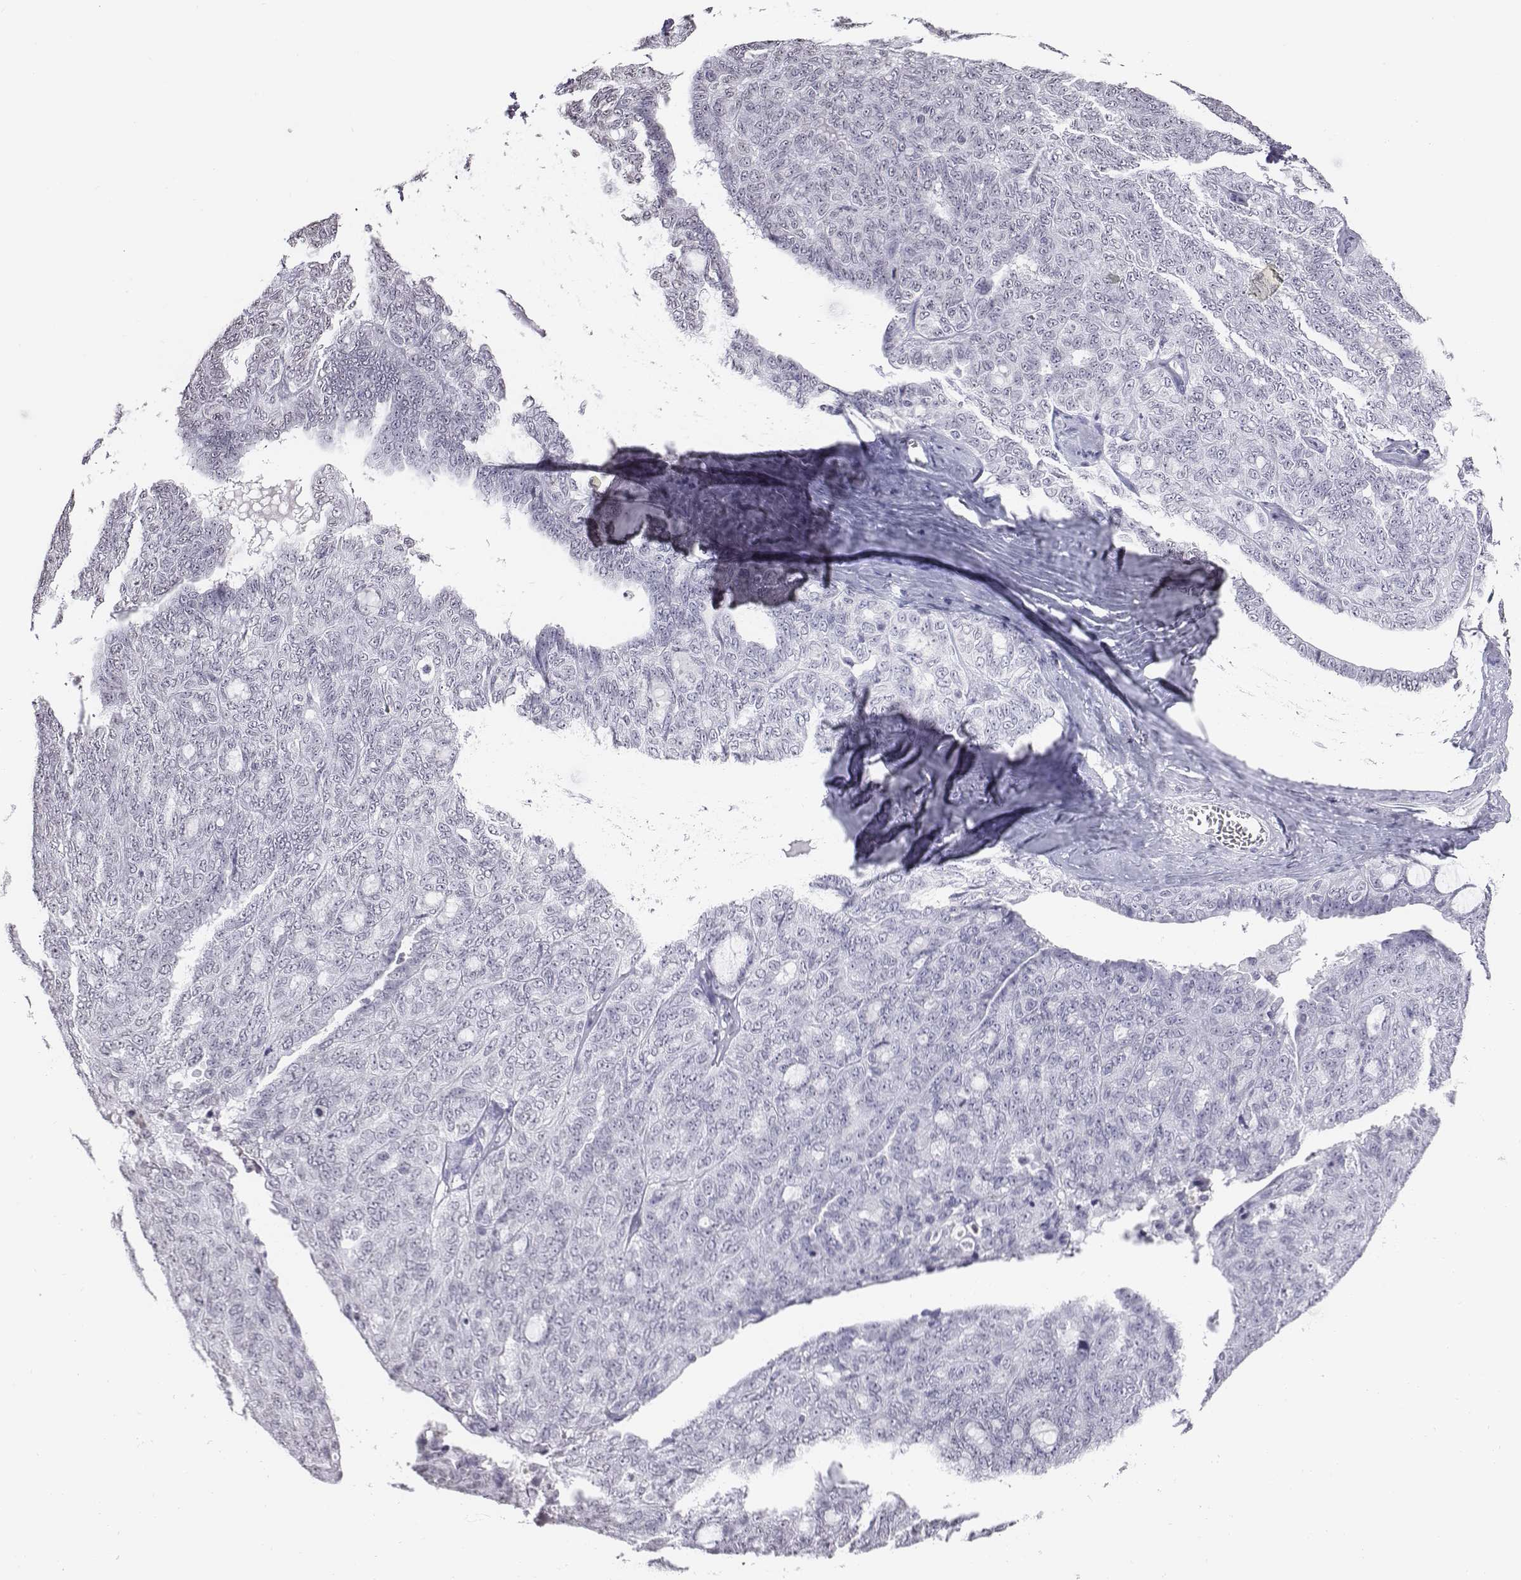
{"staining": {"intensity": "negative", "quantity": "none", "location": "none"}, "tissue": "ovarian cancer", "cell_type": "Tumor cells", "image_type": "cancer", "snomed": [{"axis": "morphology", "description": "Cystadenocarcinoma, serous, NOS"}, {"axis": "topography", "description": "Ovary"}], "caption": "There is no significant expression in tumor cells of ovarian cancer (serous cystadenocarcinoma).", "gene": "BARHL1", "patient": {"sex": "female", "age": 71}}